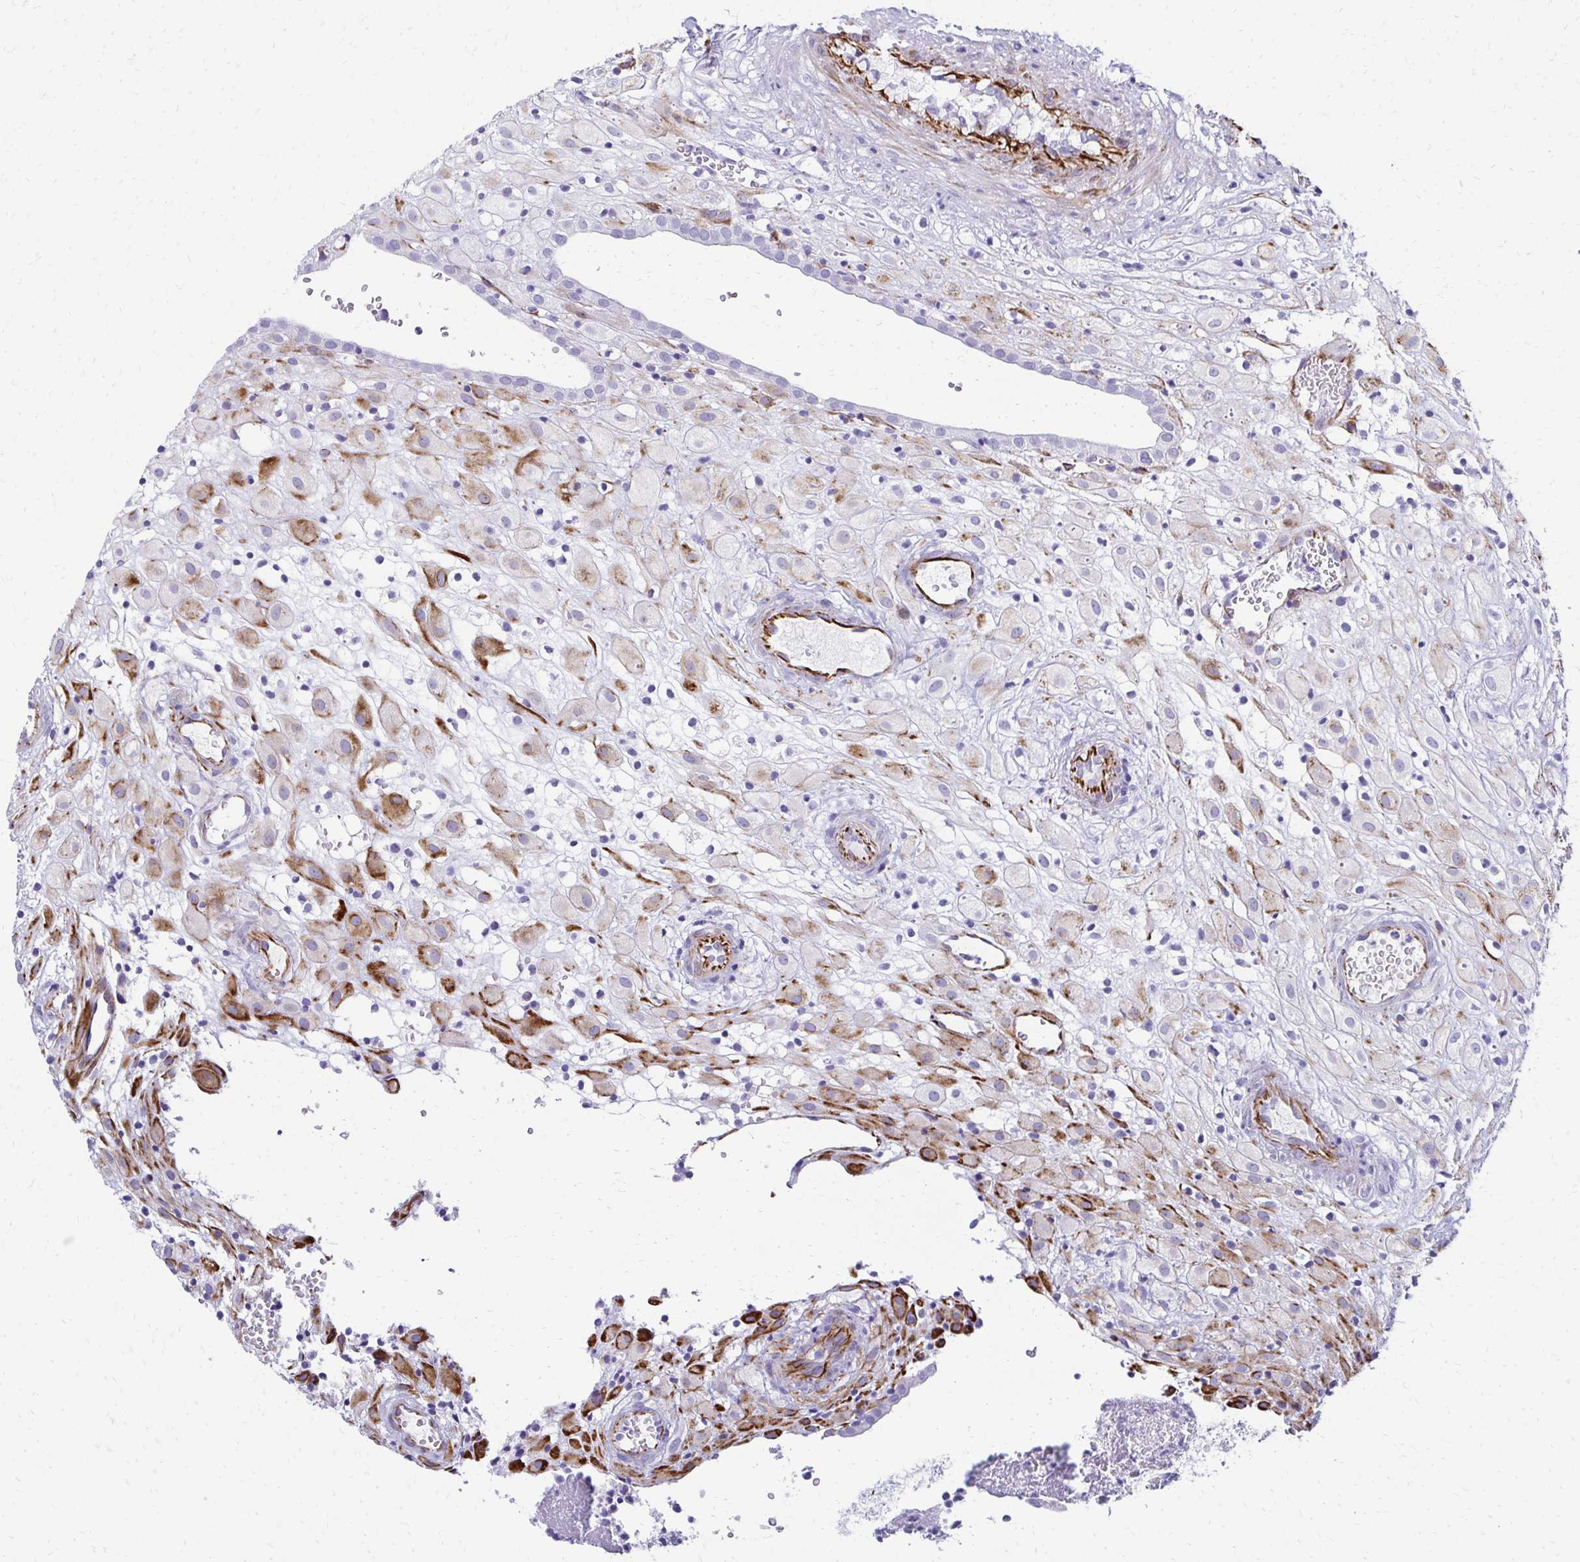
{"staining": {"intensity": "moderate", "quantity": "<25%", "location": "cytoplasmic/membranous"}, "tissue": "placenta", "cell_type": "Decidual cells", "image_type": "normal", "snomed": [{"axis": "morphology", "description": "Normal tissue, NOS"}, {"axis": "topography", "description": "Placenta"}], "caption": "Protein expression analysis of unremarkable human placenta reveals moderate cytoplasmic/membranous staining in about <25% of decidual cells. (brown staining indicates protein expression, while blue staining denotes nuclei).", "gene": "TMEM54", "patient": {"sex": "female", "age": 24}}